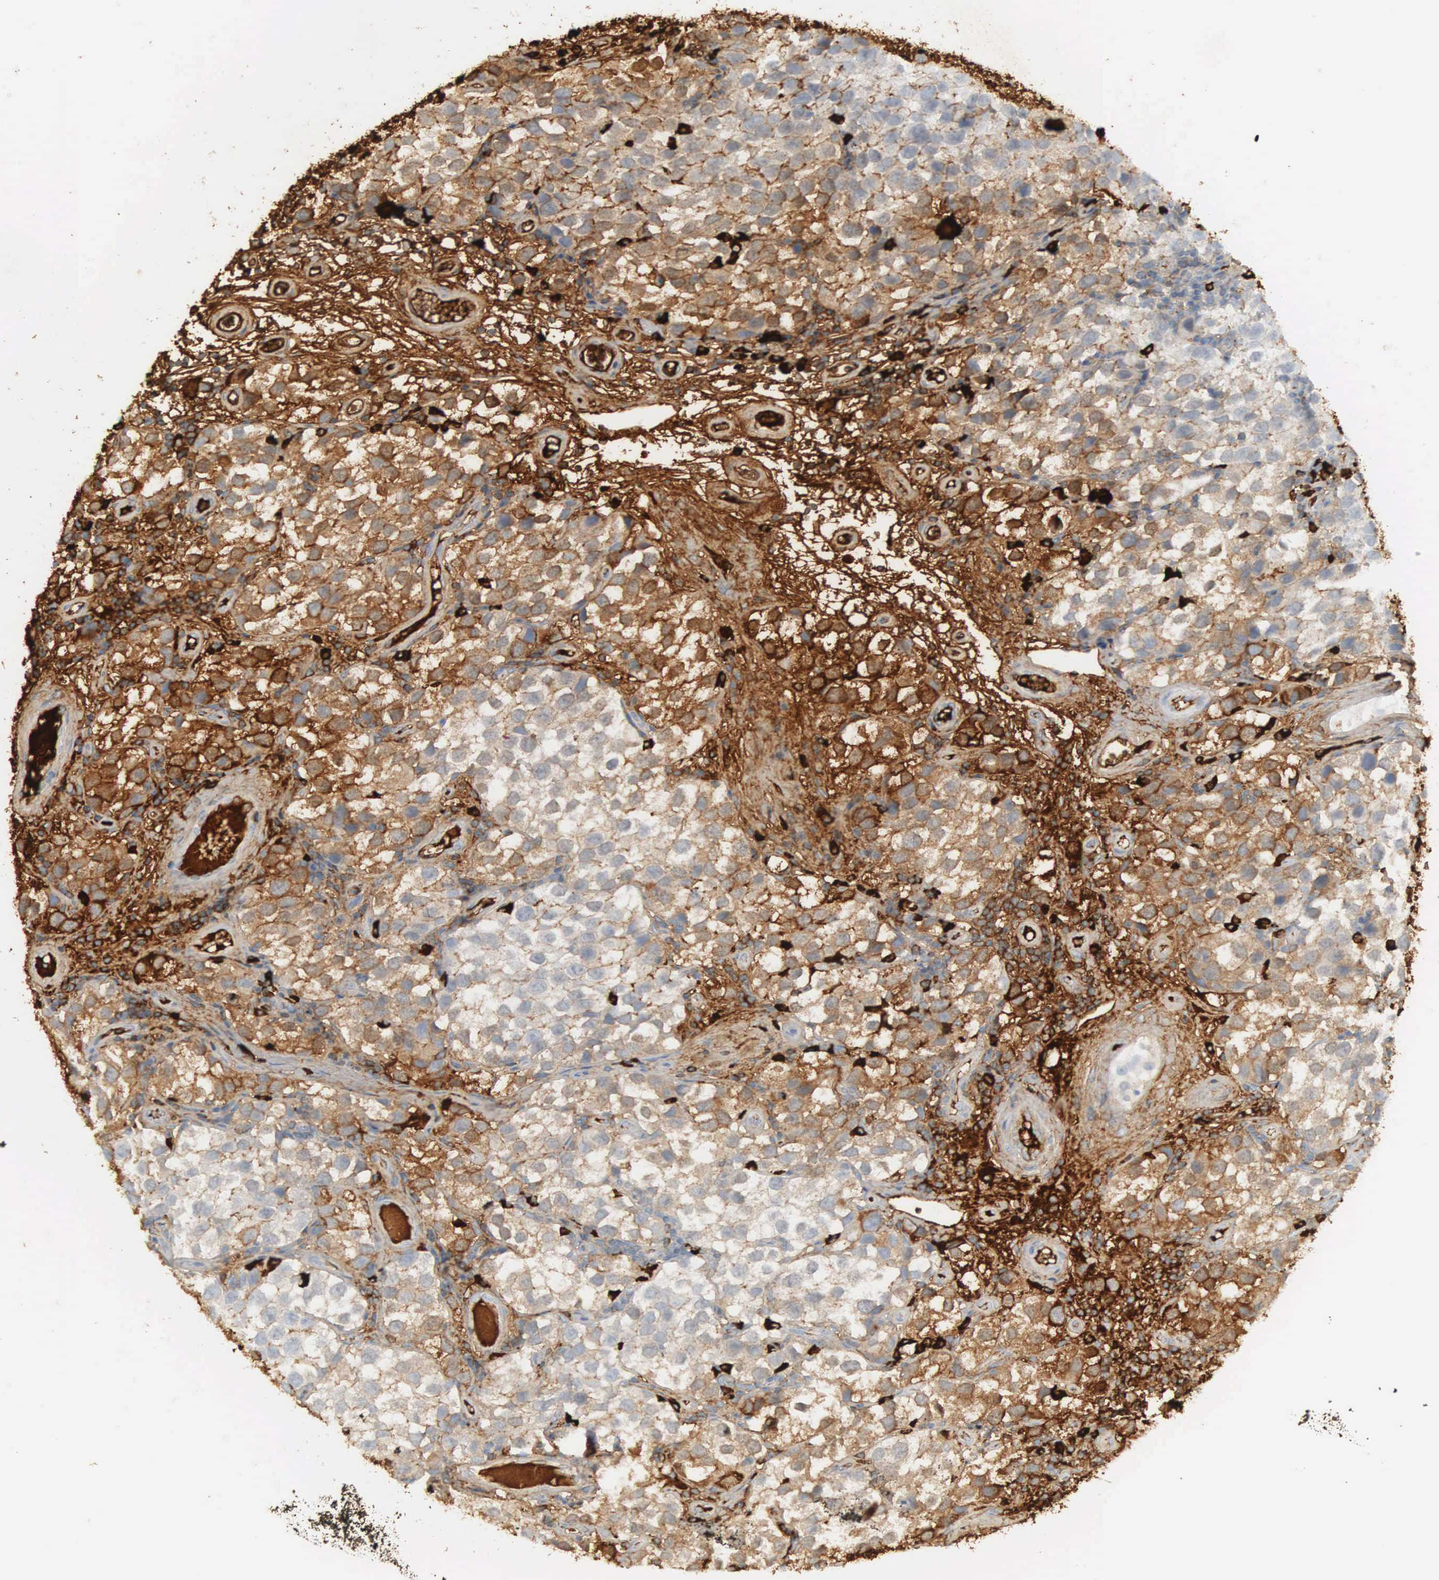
{"staining": {"intensity": "weak", "quantity": "25%-75%", "location": "cytoplasmic/membranous"}, "tissue": "testis cancer", "cell_type": "Tumor cells", "image_type": "cancer", "snomed": [{"axis": "morphology", "description": "Seminoma, NOS"}, {"axis": "topography", "description": "Testis"}], "caption": "A high-resolution micrograph shows immunohistochemistry staining of testis seminoma, which demonstrates weak cytoplasmic/membranous positivity in about 25%-75% of tumor cells. Using DAB (brown) and hematoxylin (blue) stains, captured at high magnification using brightfield microscopy.", "gene": "IGLC3", "patient": {"sex": "male", "age": 39}}